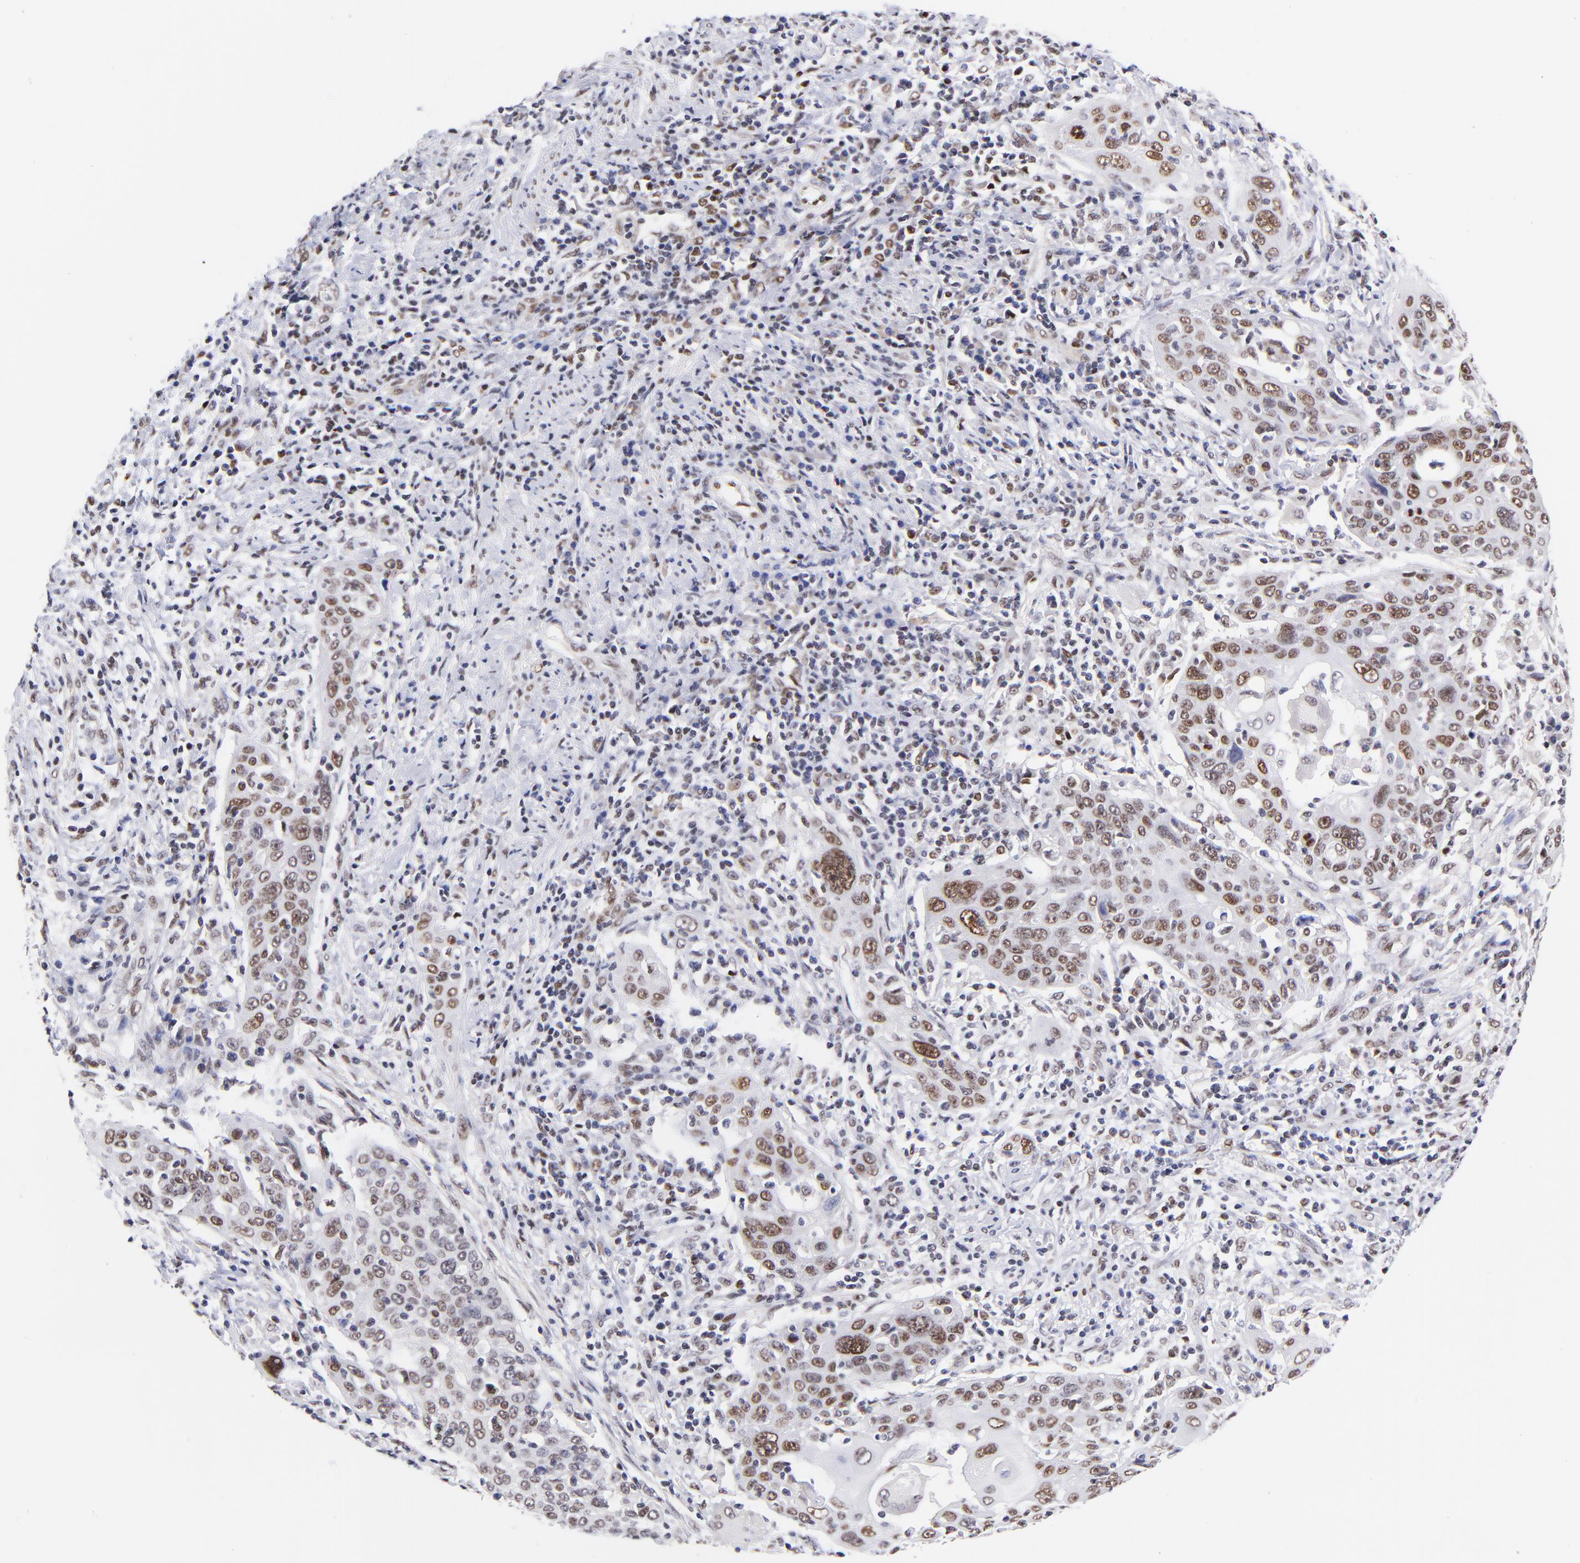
{"staining": {"intensity": "weak", "quantity": ">75%", "location": "nuclear"}, "tissue": "cervical cancer", "cell_type": "Tumor cells", "image_type": "cancer", "snomed": [{"axis": "morphology", "description": "Squamous cell carcinoma, NOS"}, {"axis": "topography", "description": "Cervix"}], "caption": "Immunohistochemistry micrograph of human cervical cancer (squamous cell carcinoma) stained for a protein (brown), which demonstrates low levels of weak nuclear staining in about >75% of tumor cells.", "gene": "MIDEAS", "patient": {"sex": "female", "age": 54}}